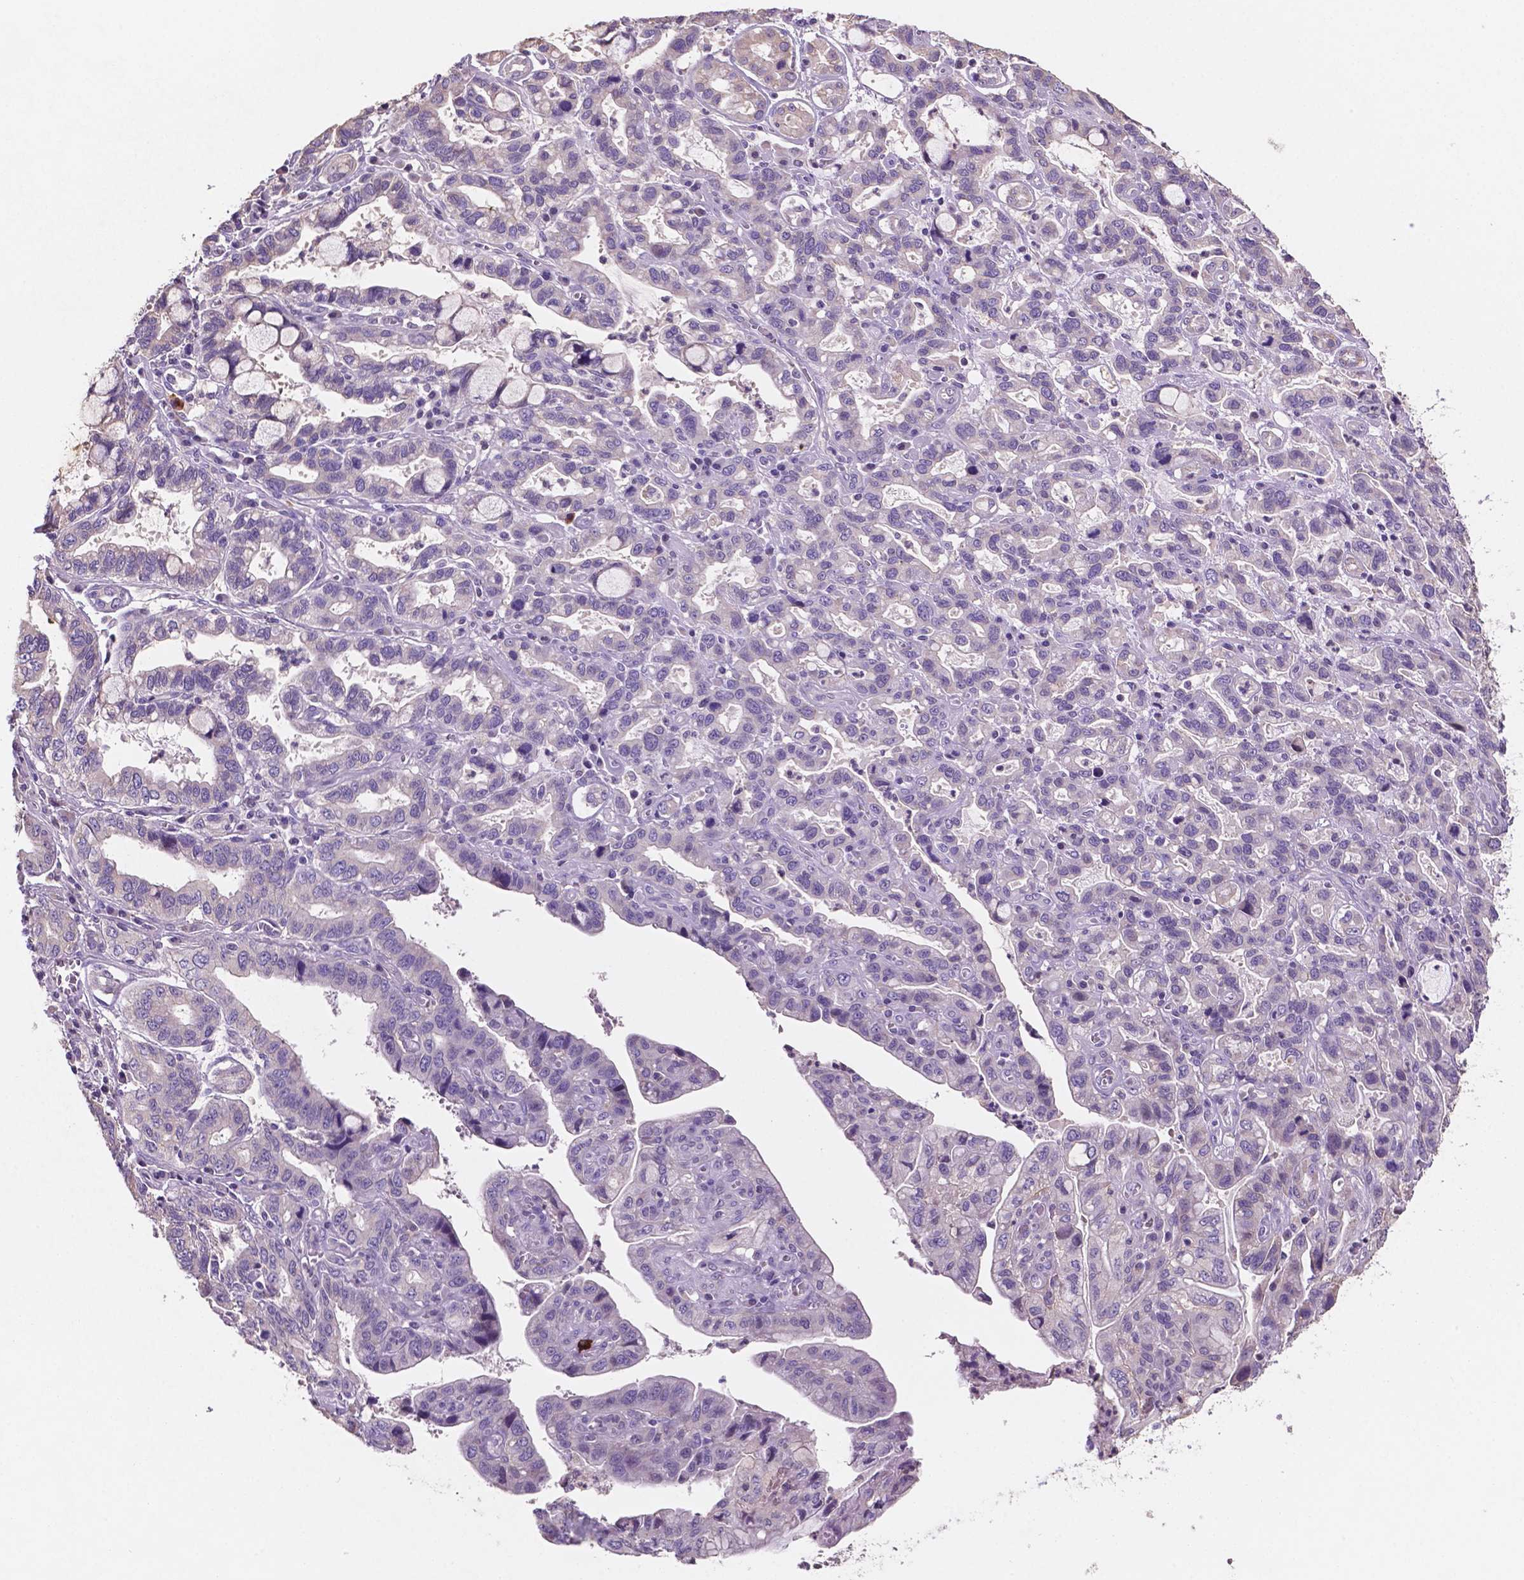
{"staining": {"intensity": "negative", "quantity": "none", "location": "none"}, "tissue": "stomach cancer", "cell_type": "Tumor cells", "image_type": "cancer", "snomed": [{"axis": "morphology", "description": "Adenocarcinoma, NOS"}, {"axis": "topography", "description": "Stomach, lower"}], "caption": "The photomicrograph exhibits no staining of tumor cells in adenocarcinoma (stomach).", "gene": "MKRN2OS", "patient": {"sex": "female", "age": 76}}